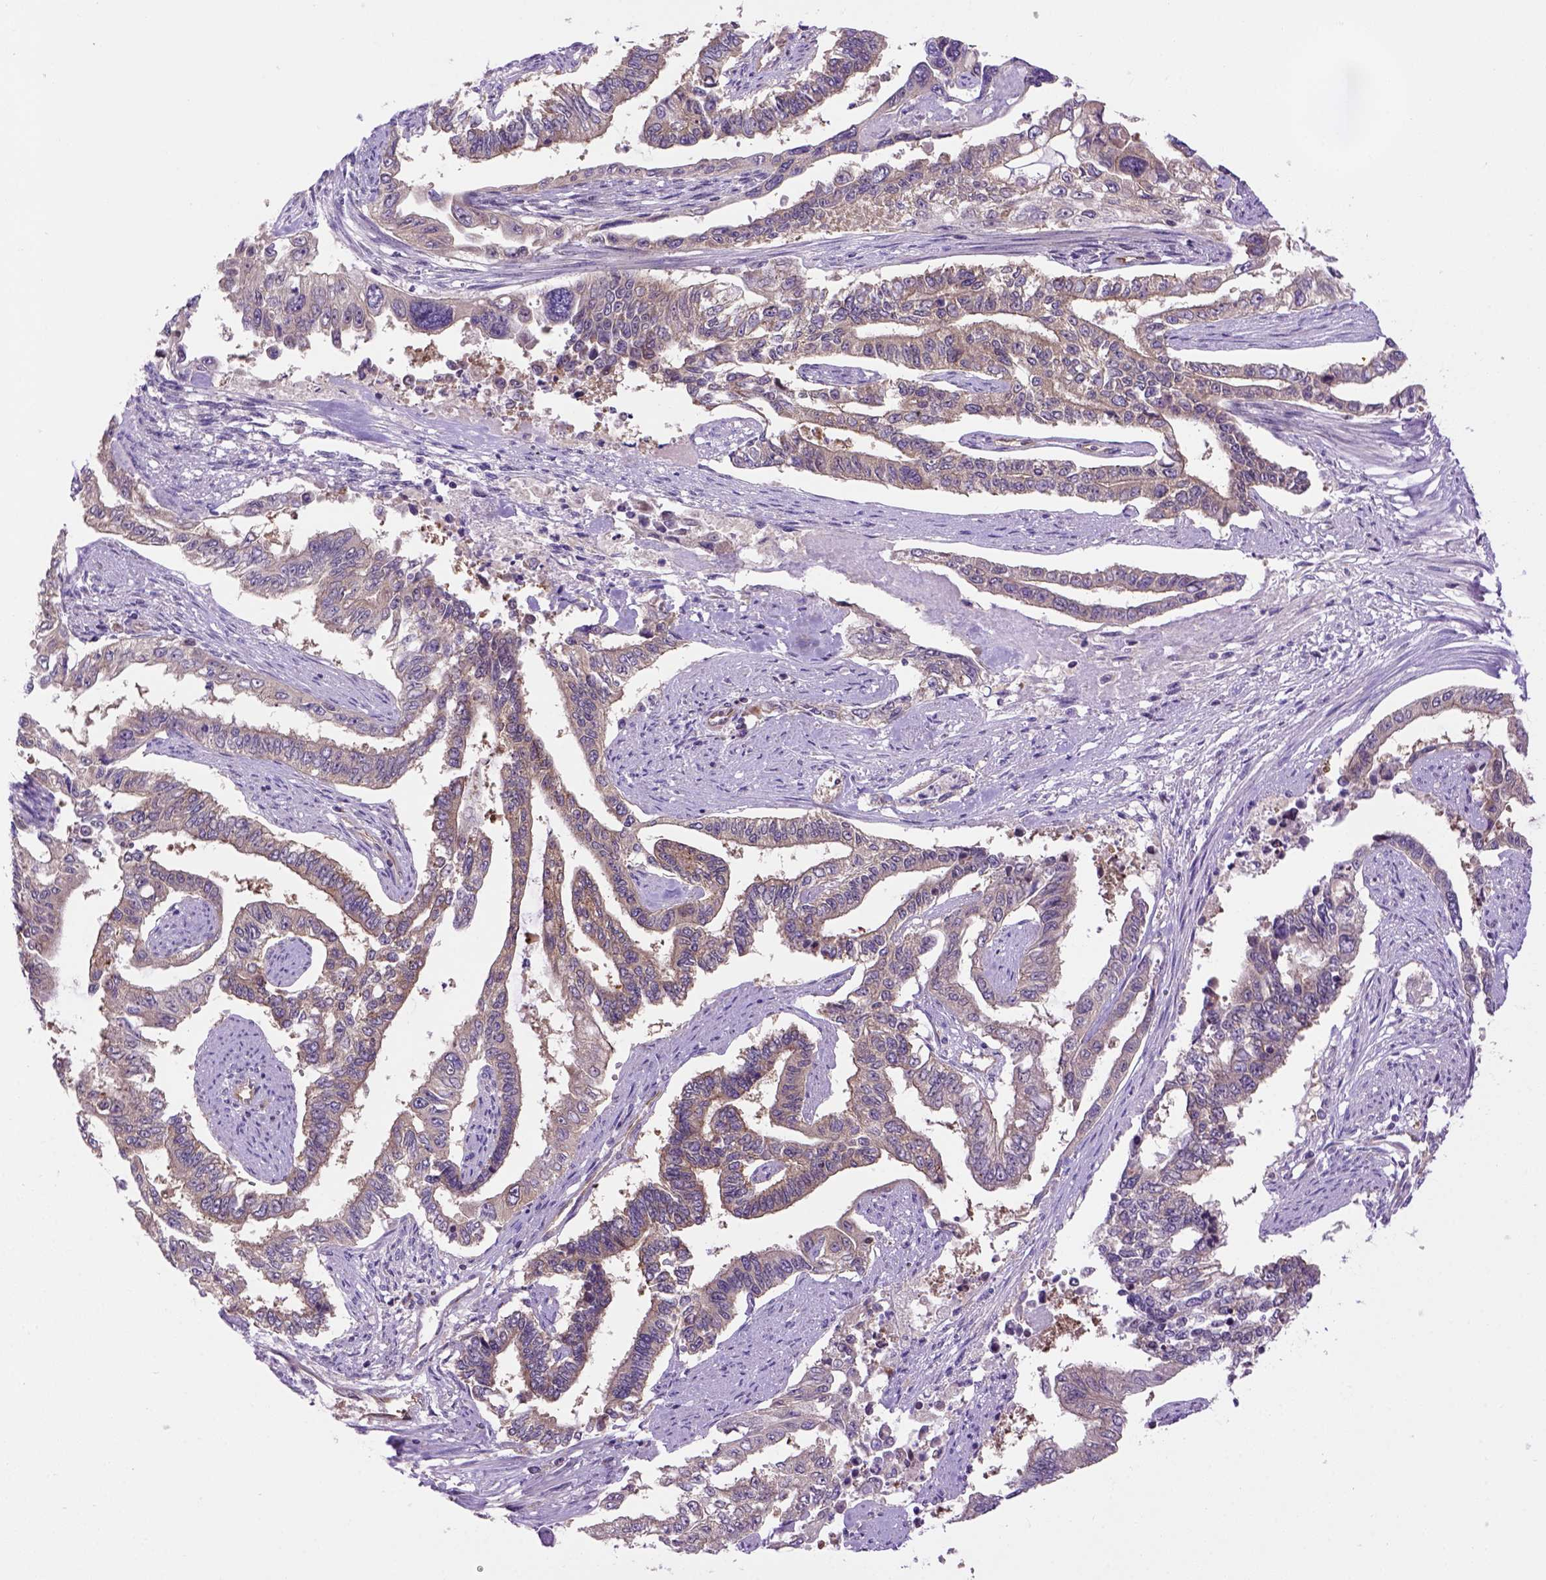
{"staining": {"intensity": "weak", "quantity": "25%-75%", "location": "cytoplasmic/membranous"}, "tissue": "endometrial cancer", "cell_type": "Tumor cells", "image_type": "cancer", "snomed": [{"axis": "morphology", "description": "Adenocarcinoma, NOS"}, {"axis": "topography", "description": "Uterus"}], "caption": "Immunohistochemical staining of adenocarcinoma (endometrial) reveals weak cytoplasmic/membranous protein expression in about 25%-75% of tumor cells. The staining was performed using DAB (3,3'-diaminobenzidine) to visualize the protein expression in brown, while the nuclei were stained in blue with hematoxylin (Magnification: 20x).", "gene": "CASKIN2", "patient": {"sex": "female", "age": 59}}